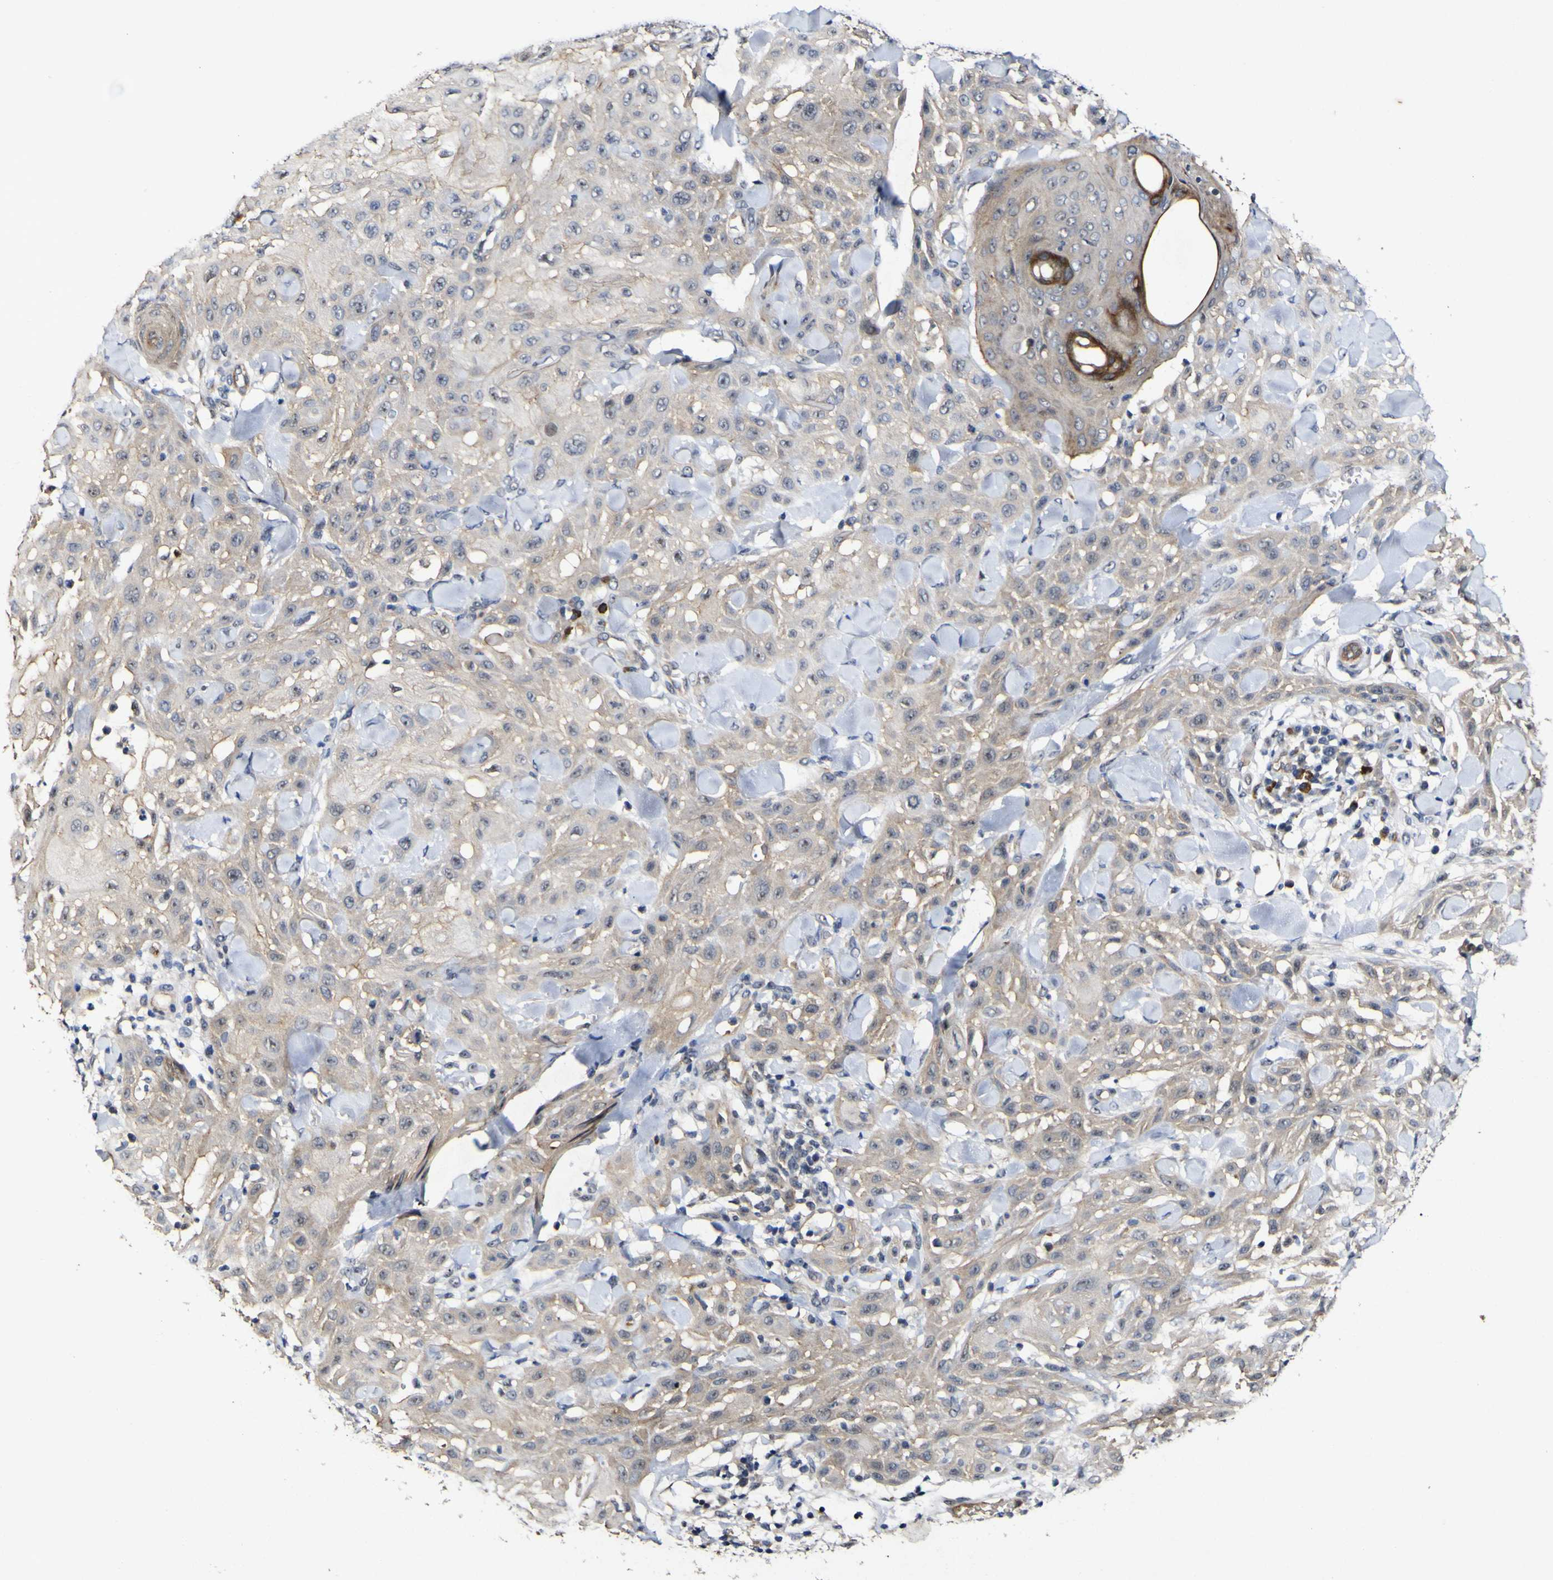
{"staining": {"intensity": "weak", "quantity": ">75%", "location": "cytoplasmic/membranous"}, "tissue": "skin cancer", "cell_type": "Tumor cells", "image_type": "cancer", "snomed": [{"axis": "morphology", "description": "Squamous cell carcinoma, NOS"}, {"axis": "topography", "description": "Skin"}], "caption": "Human skin cancer (squamous cell carcinoma) stained with a protein marker exhibits weak staining in tumor cells.", "gene": "CCL2", "patient": {"sex": "male", "age": 24}}